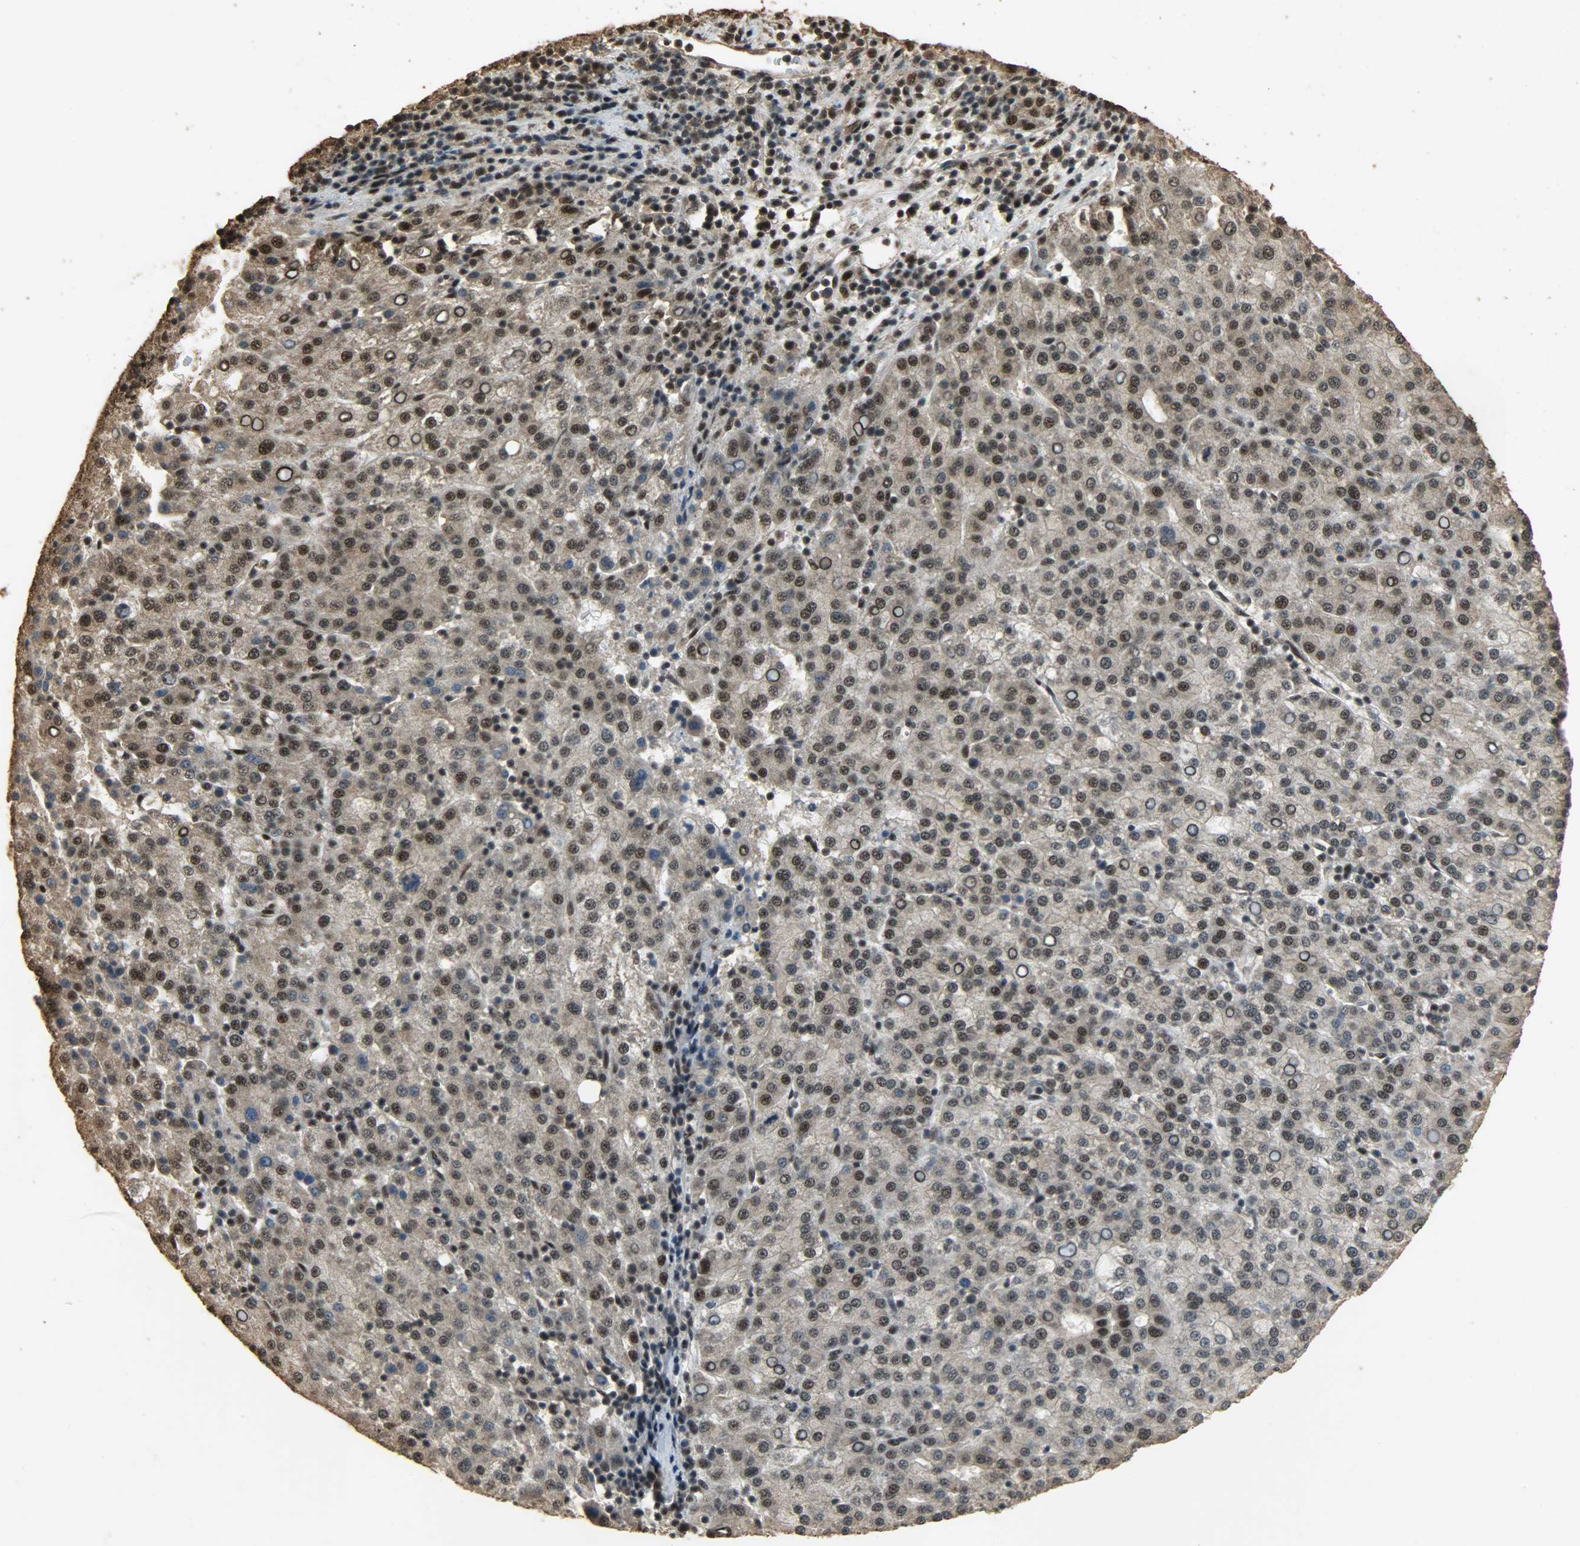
{"staining": {"intensity": "moderate", "quantity": ">75%", "location": "nuclear"}, "tissue": "liver cancer", "cell_type": "Tumor cells", "image_type": "cancer", "snomed": [{"axis": "morphology", "description": "Carcinoma, Hepatocellular, NOS"}, {"axis": "topography", "description": "Liver"}], "caption": "Liver cancer stained for a protein shows moderate nuclear positivity in tumor cells. (DAB IHC with brightfield microscopy, high magnification).", "gene": "CCNT2", "patient": {"sex": "female", "age": 58}}